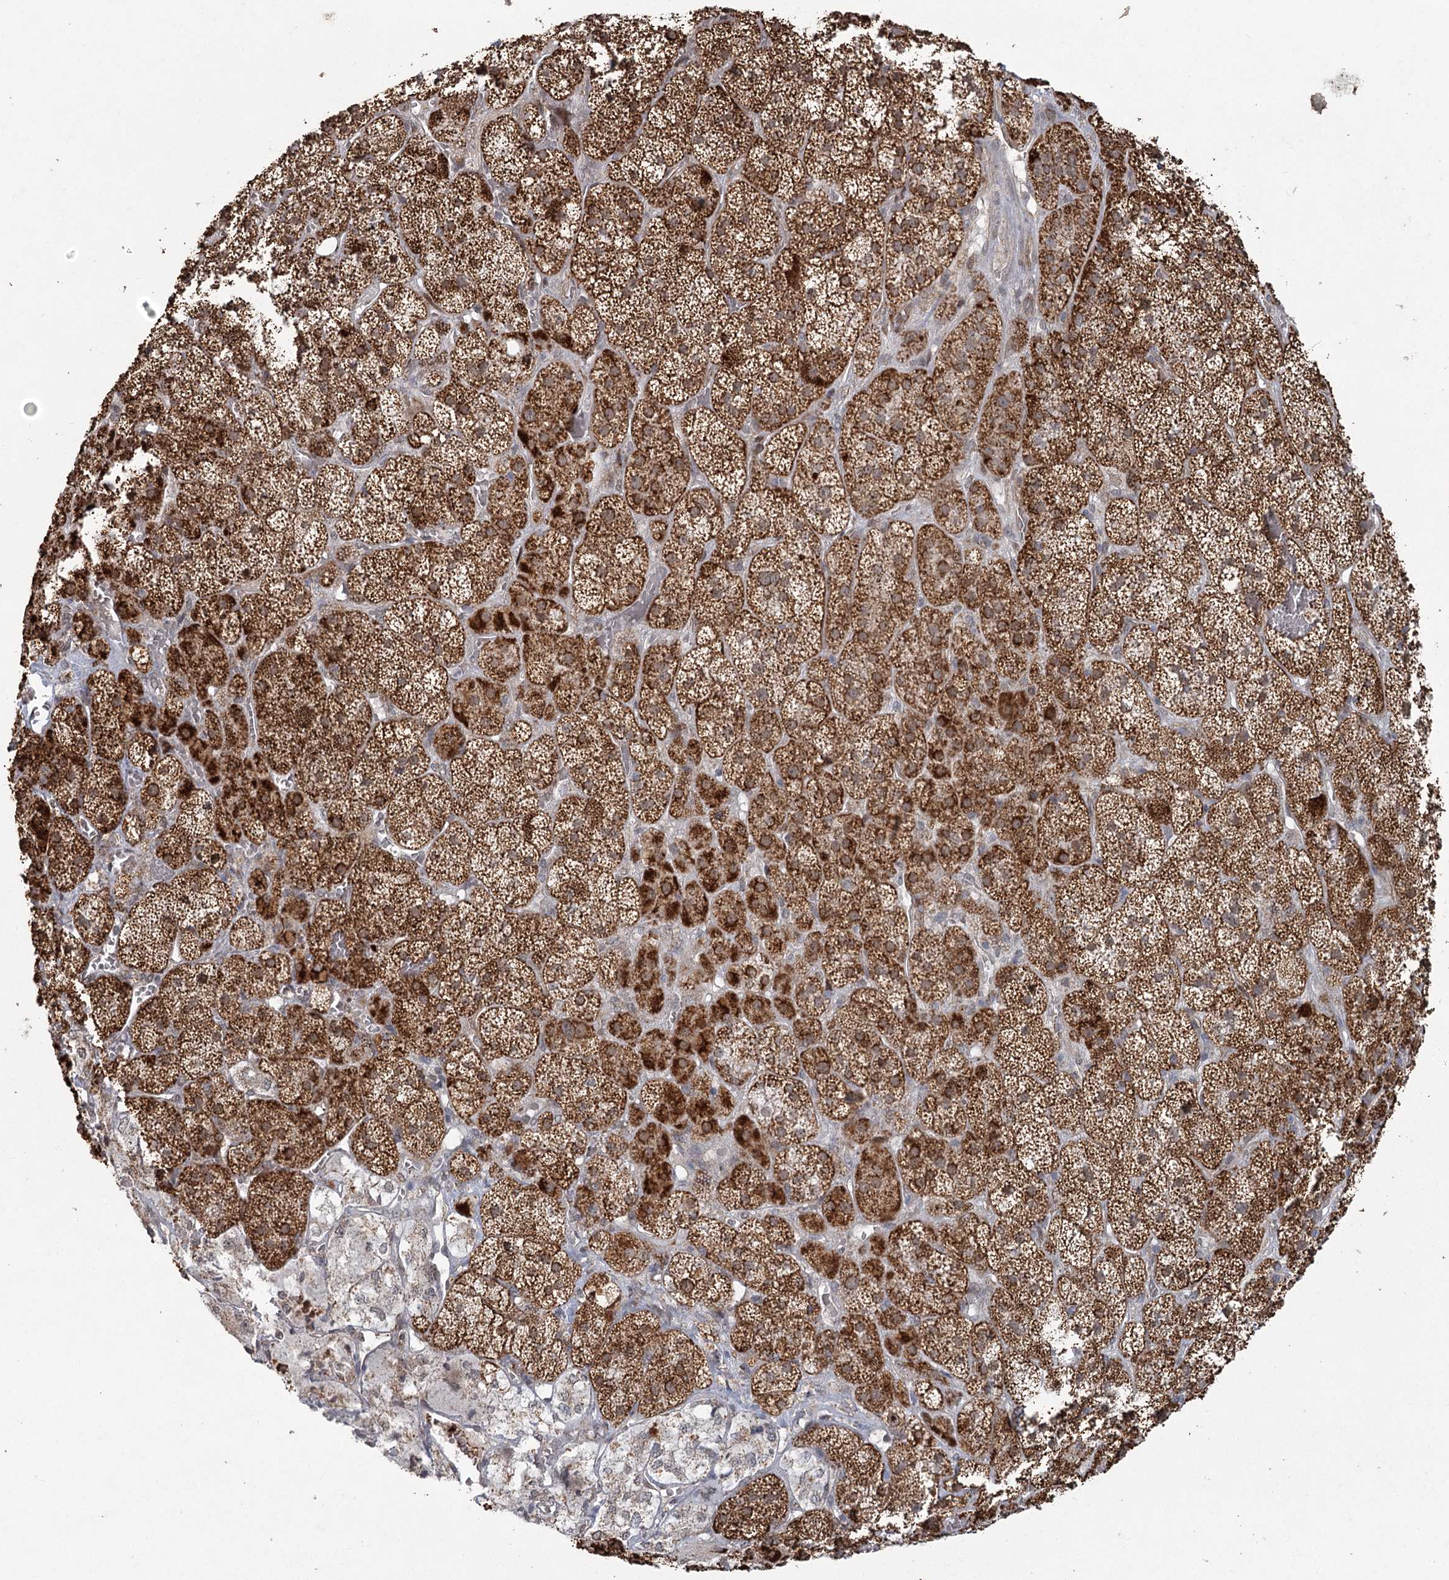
{"staining": {"intensity": "strong", "quantity": ">75%", "location": "cytoplasmic/membranous"}, "tissue": "adrenal gland", "cell_type": "Glandular cells", "image_type": "normal", "snomed": [{"axis": "morphology", "description": "Normal tissue, NOS"}, {"axis": "topography", "description": "Adrenal gland"}], "caption": "A high-resolution photomicrograph shows immunohistochemistry staining of normal adrenal gland, which reveals strong cytoplasmic/membranous expression in approximately >75% of glandular cells.", "gene": "LACTB", "patient": {"sex": "male", "age": 57}}